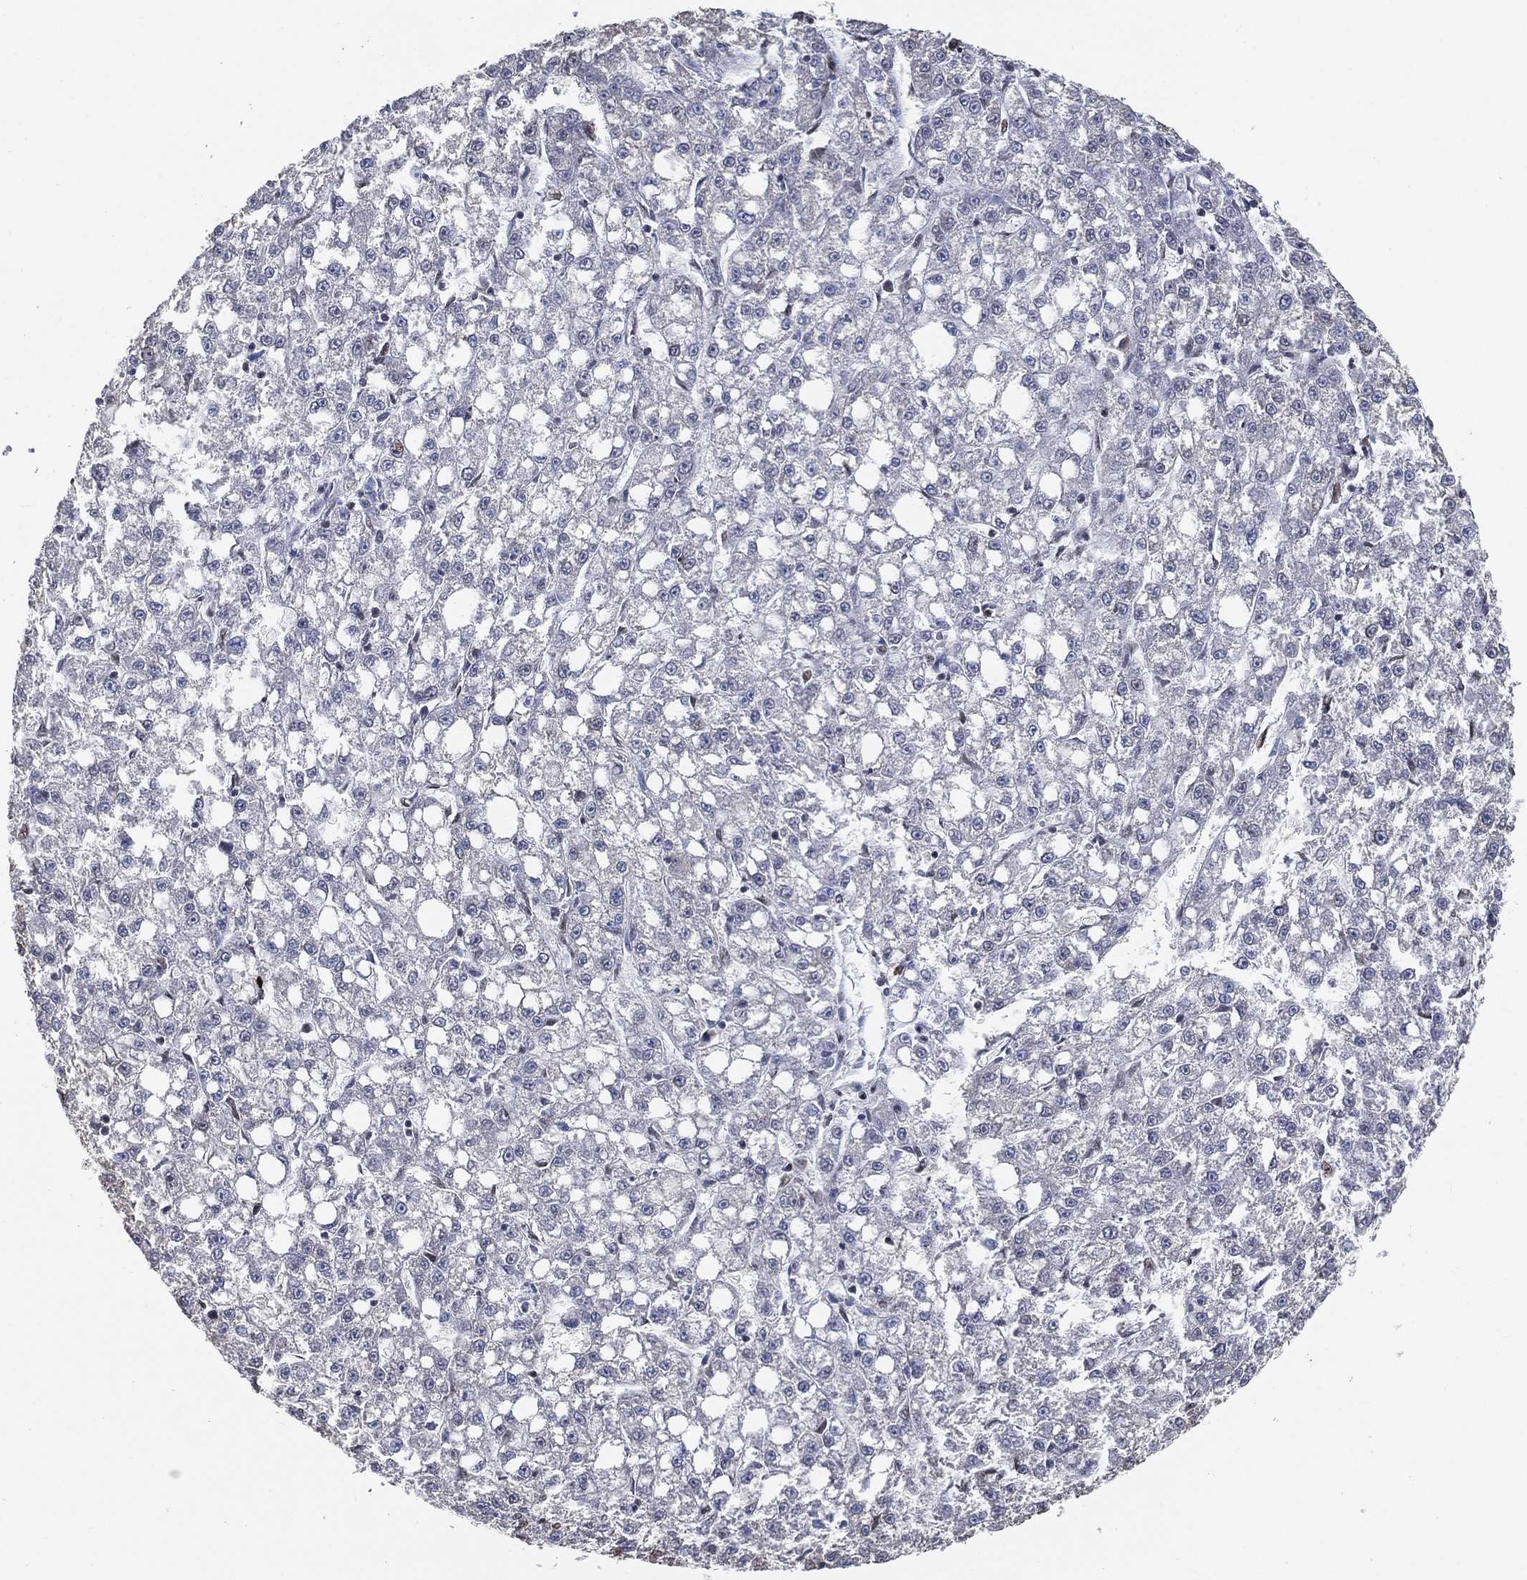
{"staining": {"intensity": "negative", "quantity": "none", "location": "none"}, "tissue": "liver cancer", "cell_type": "Tumor cells", "image_type": "cancer", "snomed": [{"axis": "morphology", "description": "Carcinoma, Hepatocellular, NOS"}, {"axis": "topography", "description": "Liver"}], "caption": "Liver cancer stained for a protein using IHC shows no expression tumor cells.", "gene": "YLPM1", "patient": {"sex": "female", "age": 65}}